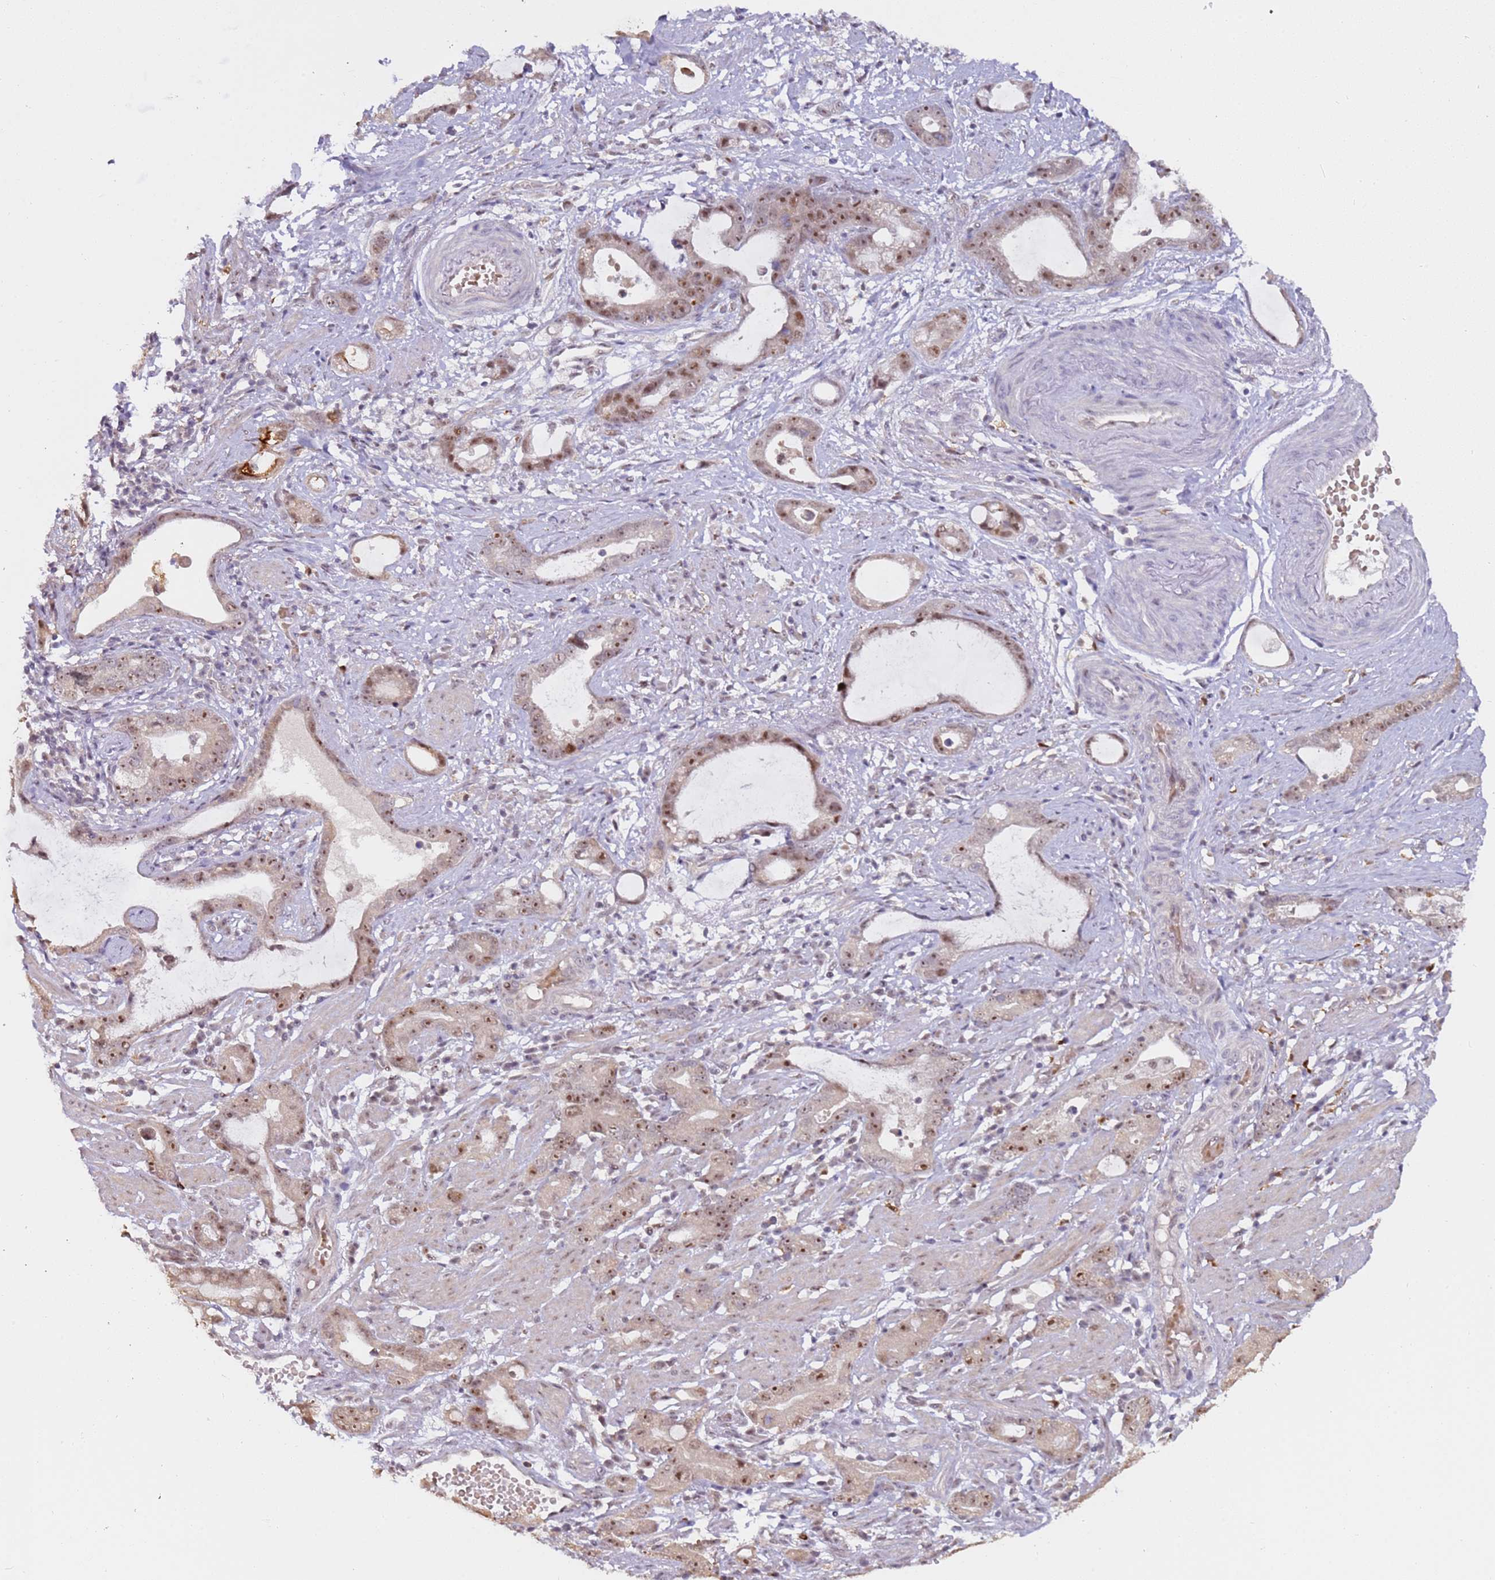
{"staining": {"intensity": "moderate", "quantity": ">75%", "location": "nuclear"}, "tissue": "stomach cancer", "cell_type": "Tumor cells", "image_type": "cancer", "snomed": [{"axis": "morphology", "description": "Adenocarcinoma, NOS"}, {"axis": "topography", "description": "Stomach"}], "caption": "An immunohistochemistry (IHC) histopathology image of tumor tissue is shown. Protein staining in brown highlights moderate nuclear positivity in stomach adenocarcinoma within tumor cells.", "gene": "LGALSL", "patient": {"sex": "male", "age": 55}}